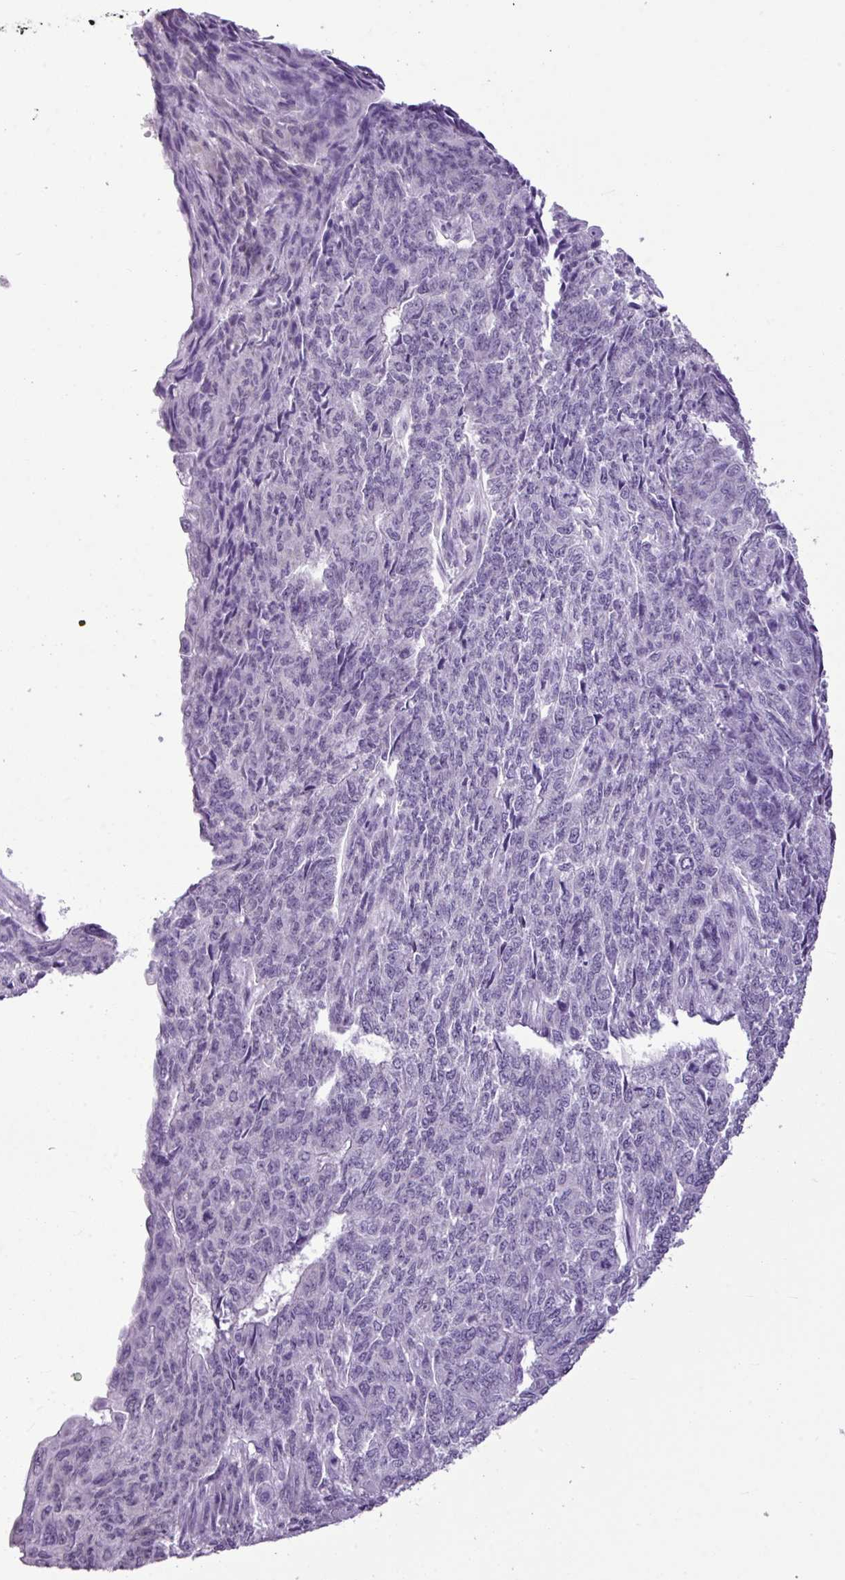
{"staining": {"intensity": "negative", "quantity": "none", "location": "none"}, "tissue": "endometrial cancer", "cell_type": "Tumor cells", "image_type": "cancer", "snomed": [{"axis": "morphology", "description": "Adenocarcinoma, NOS"}, {"axis": "topography", "description": "Endometrium"}], "caption": "Adenocarcinoma (endometrial) stained for a protein using immunohistochemistry (IHC) shows no positivity tumor cells.", "gene": "ALDH2", "patient": {"sex": "female", "age": 32}}